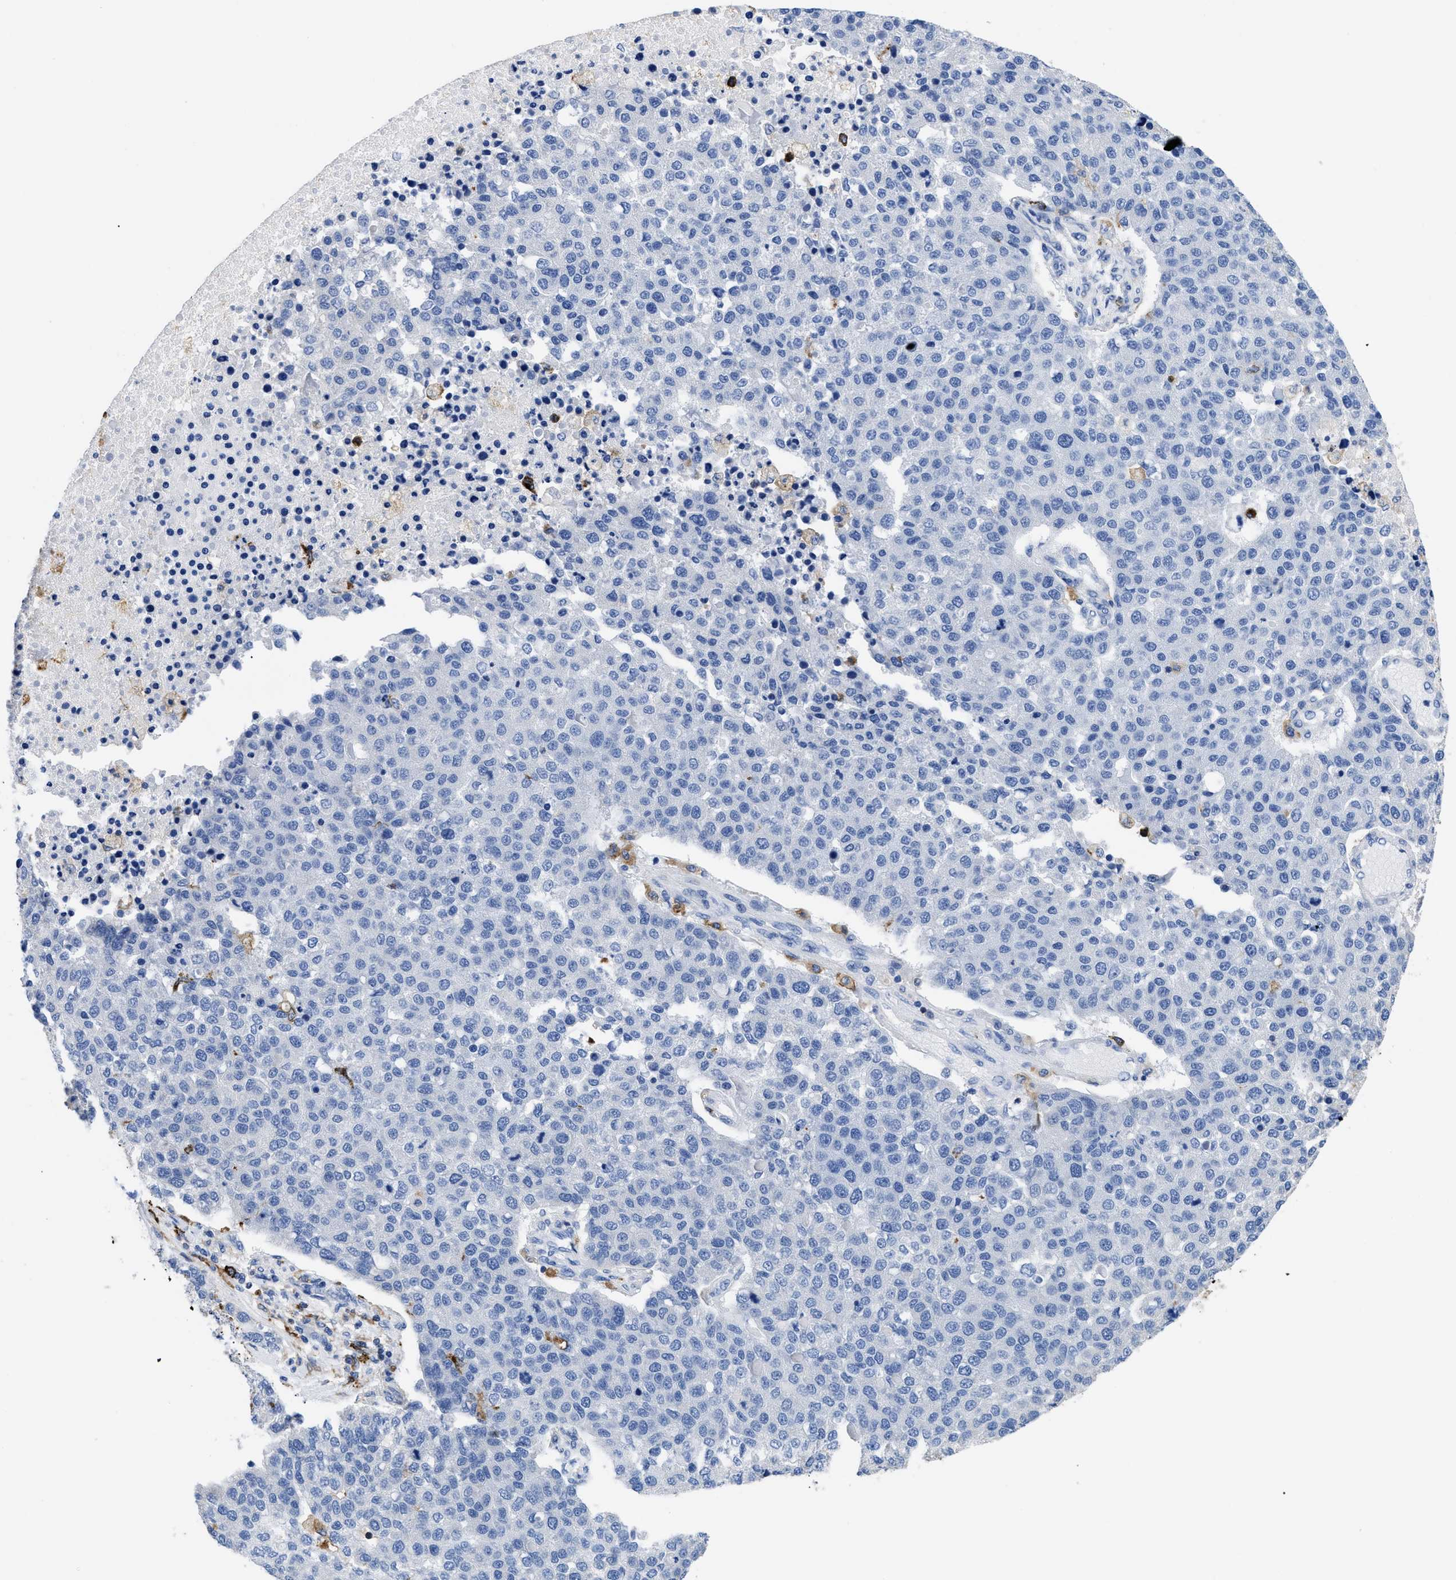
{"staining": {"intensity": "negative", "quantity": "none", "location": "none"}, "tissue": "pancreatic cancer", "cell_type": "Tumor cells", "image_type": "cancer", "snomed": [{"axis": "morphology", "description": "Adenocarcinoma, NOS"}, {"axis": "topography", "description": "Pancreas"}], "caption": "An immunohistochemistry image of pancreatic cancer (adenocarcinoma) is shown. There is no staining in tumor cells of pancreatic cancer (adenocarcinoma). Nuclei are stained in blue.", "gene": "HLA-DPA1", "patient": {"sex": "female", "age": 61}}